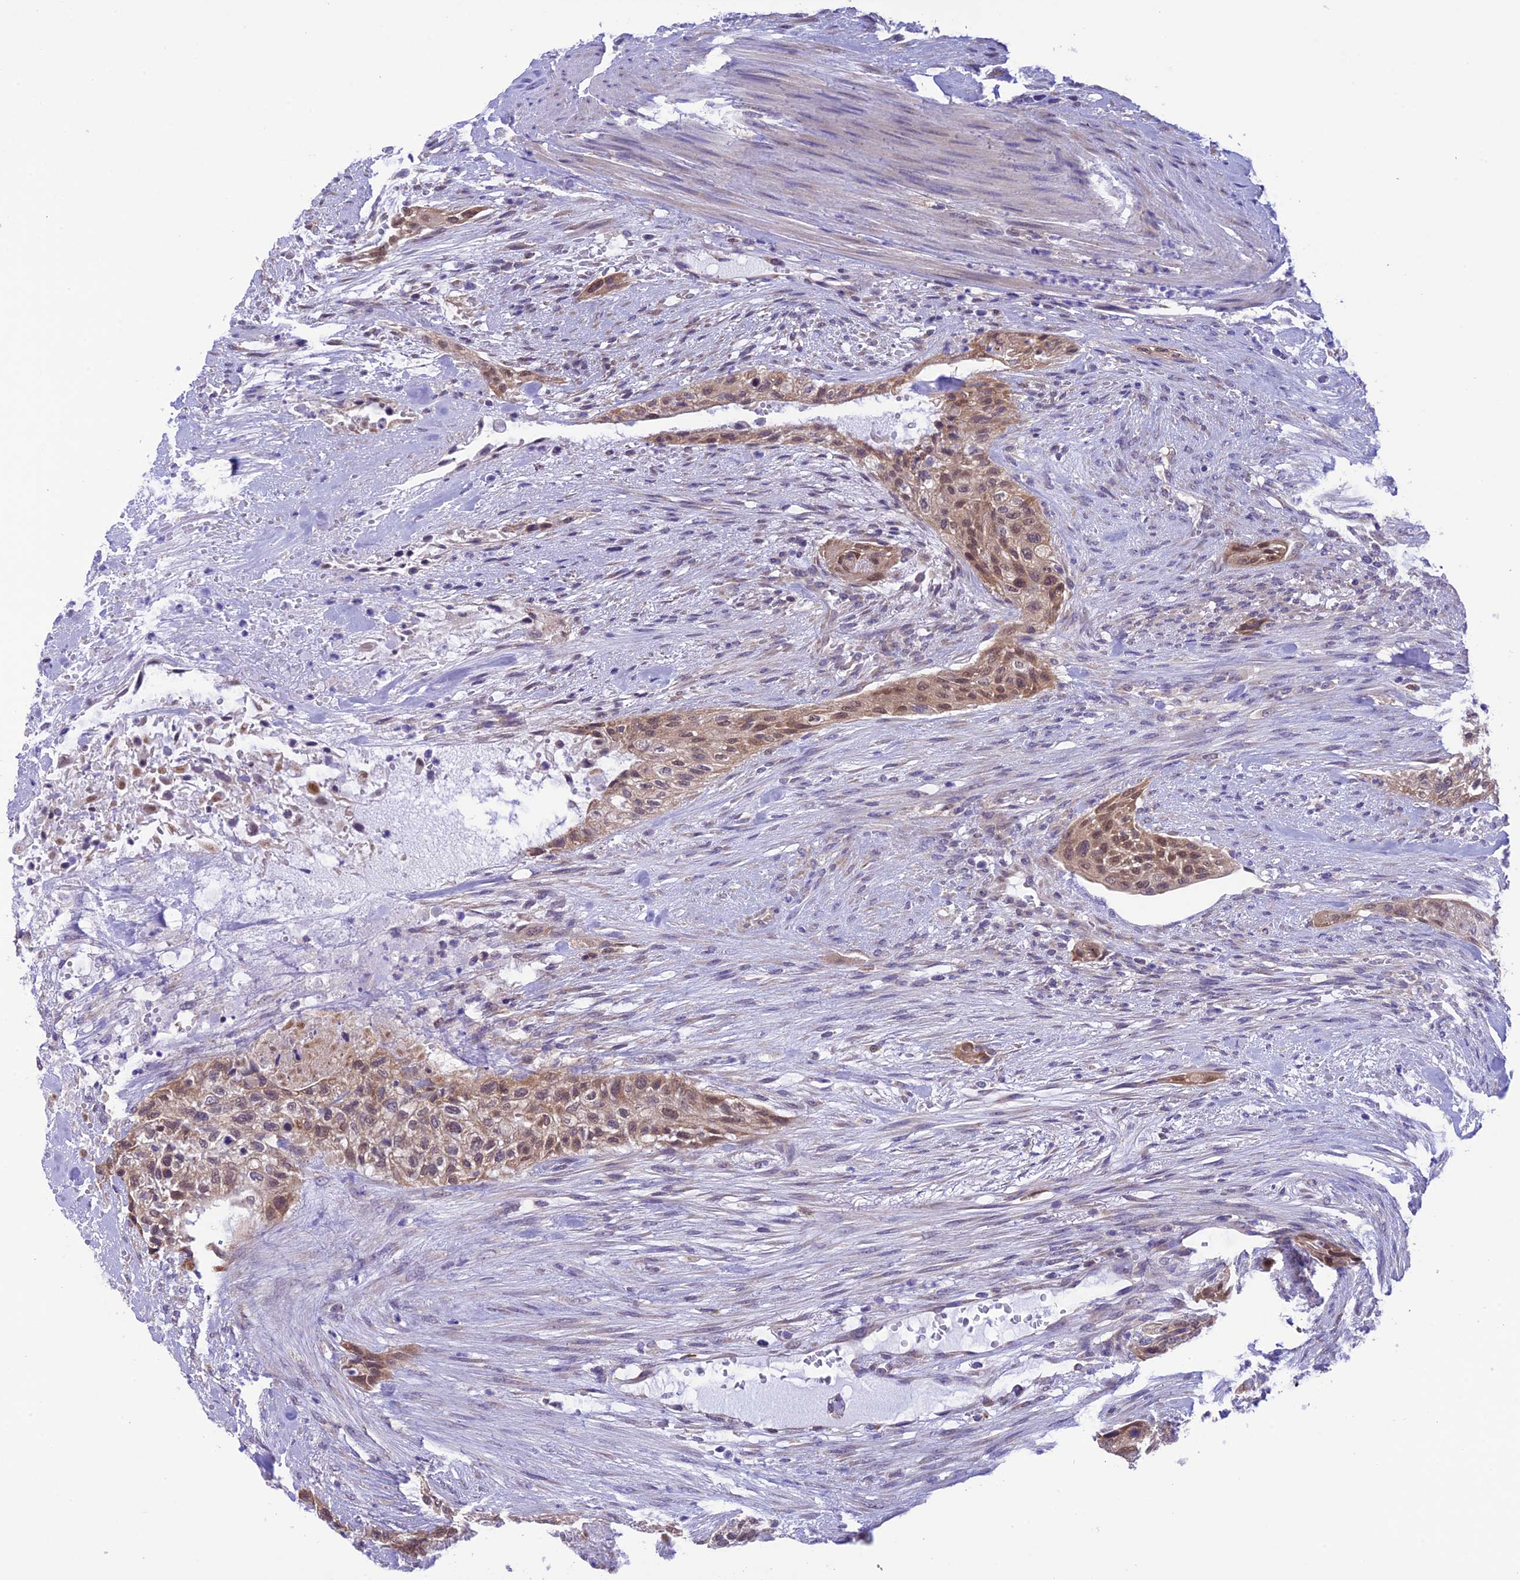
{"staining": {"intensity": "moderate", "quantity": ">75%", "location": "cytoplasmic/membranous,nuclear"}, "tissue": "urothelial cancer", "cell_type": "Tumor cells", "image_type": "cancer", "snomed": [{"axis": "morphology", "description": "Urothelial carcinoma, High grade"}, {"axis": "topography", "description": "Urinary bladder"}], "caption": "DAB immunohistochemical staining of urothelial cancer shows moderate cytoplasmic/membranous and nuclear protein staining in approximately >75% of tumor cells. The staining is performed using DAB brown chromogen to label protein expression. The nuclei are counter-stained blue using hematoxylin.", "gene": "RNF126", "patient": {"sex": "male", "age": 35}}